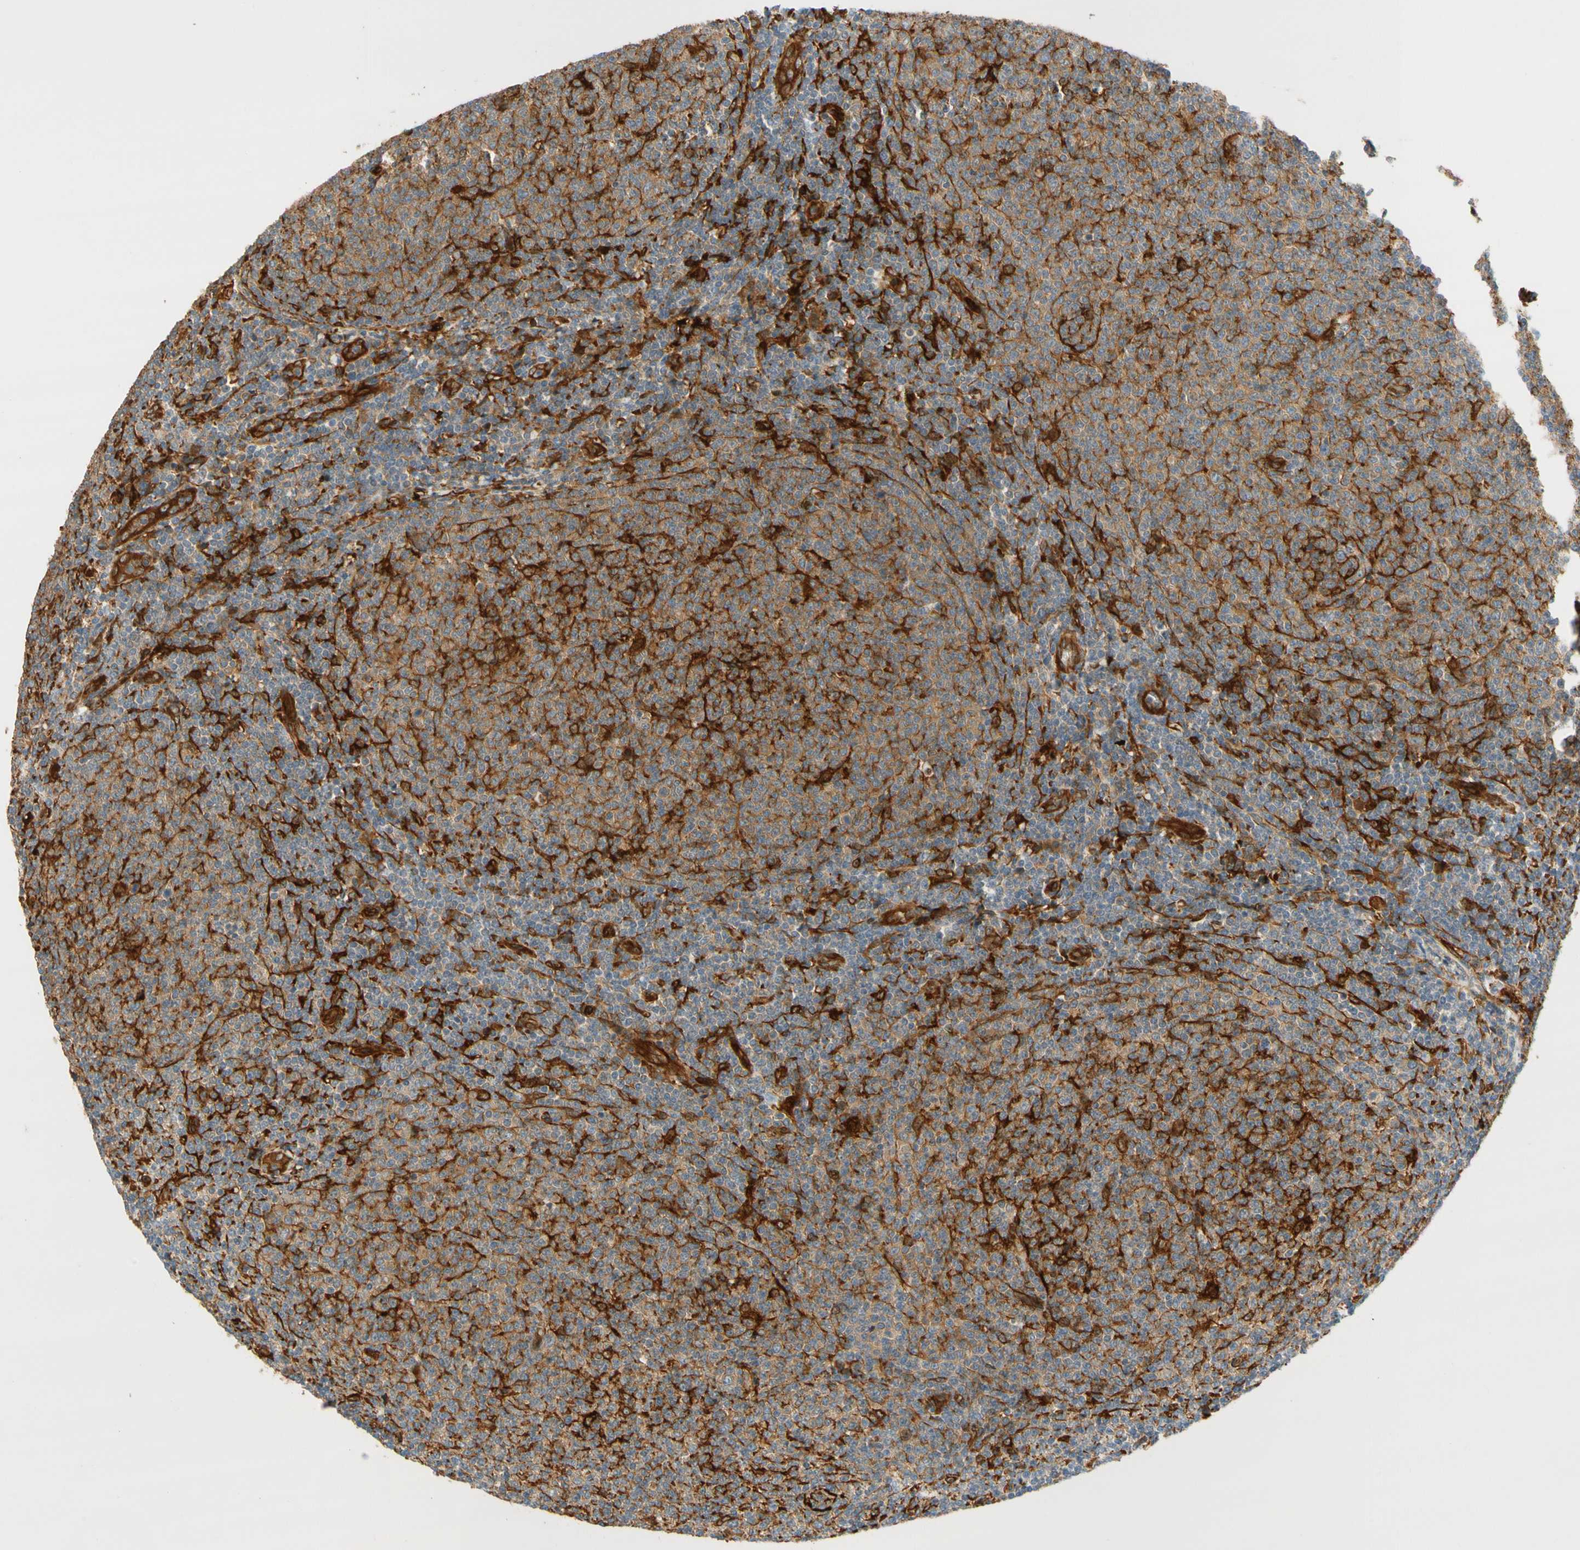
{"staining": {"intensity": "moderate", "quantity": "25%-75%", "location": "cytoplasmic/membranous"}, "tissue": "lymphoma", "cell_type": "Tumor cells", "image_type": "cancer", "snomed": [{"axis": "morphology", "description": "Malignant lymphoma, non-Hodgkin's type, Low grade"}, {"axis": "topography", "description": "Lymph node"}], "caption": "Low-grade malignant lymphoma, non-Hodgkin's type stained with IHC demonstrates moderate cytoplasmic/membranous positivity in approximately 25%-75% of tumor cells.", "gene": "PARP14", "patient": {"sex": "male", "age": 66}}